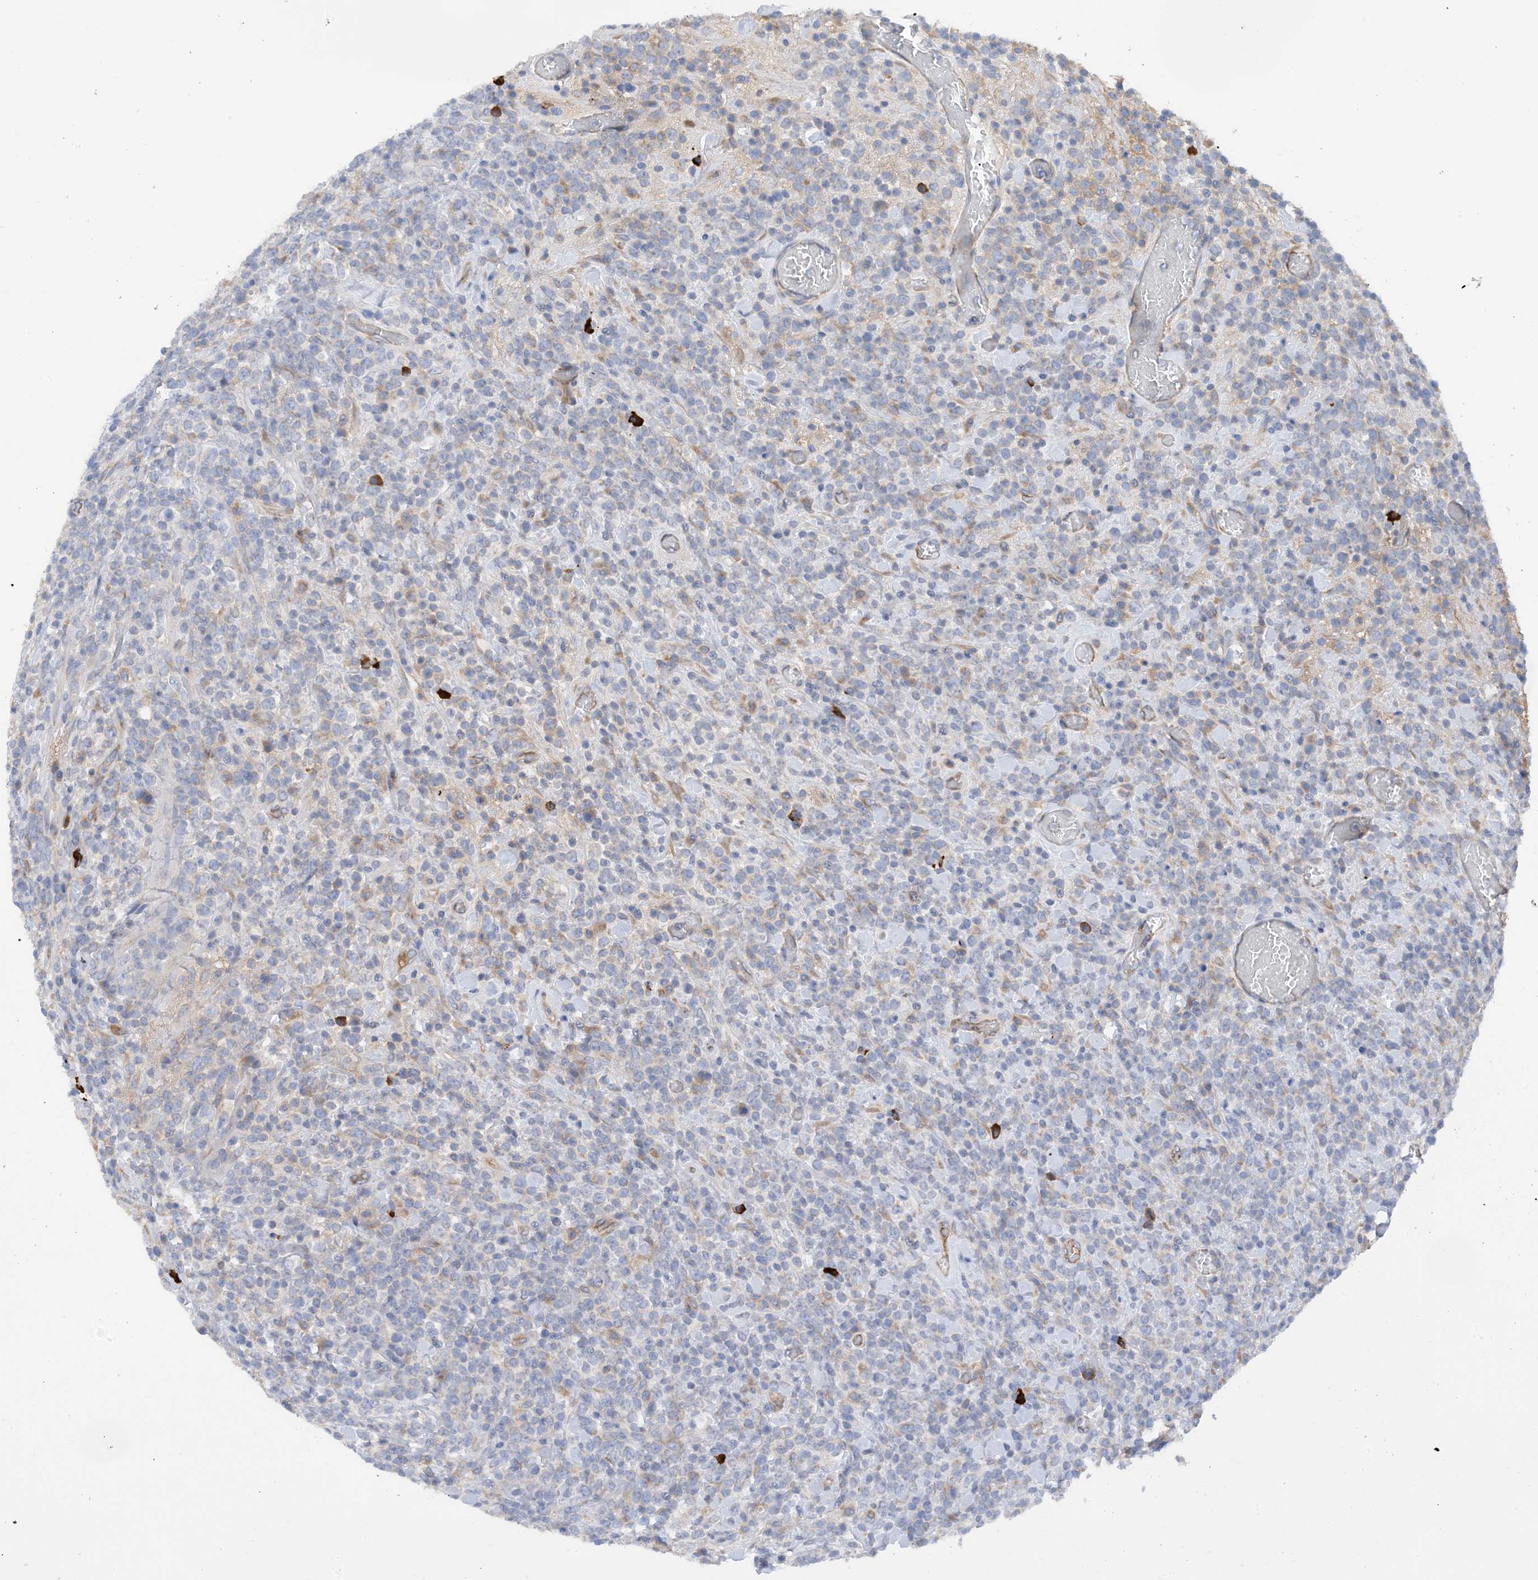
{"staining": {"intensity": "negative", "quantity": "none", "location": "none"}, "tissue": "lymphoma", "cell_type": "Tumor cells", "image_type": "cancer", "snomed": [{"axis": "morphology", "description": "Malignant lymphoma, non-Hodgkin's type, High grade"}, {"axis": "topography", "description": "Colon"}], "caption": "Protein analysis of lymphoma exhibits no significant positivity in tumor cells. Nuclei are stained in blue.", "gene": "SLC5A11", "patient": {"sex": "female", "age": 53}}